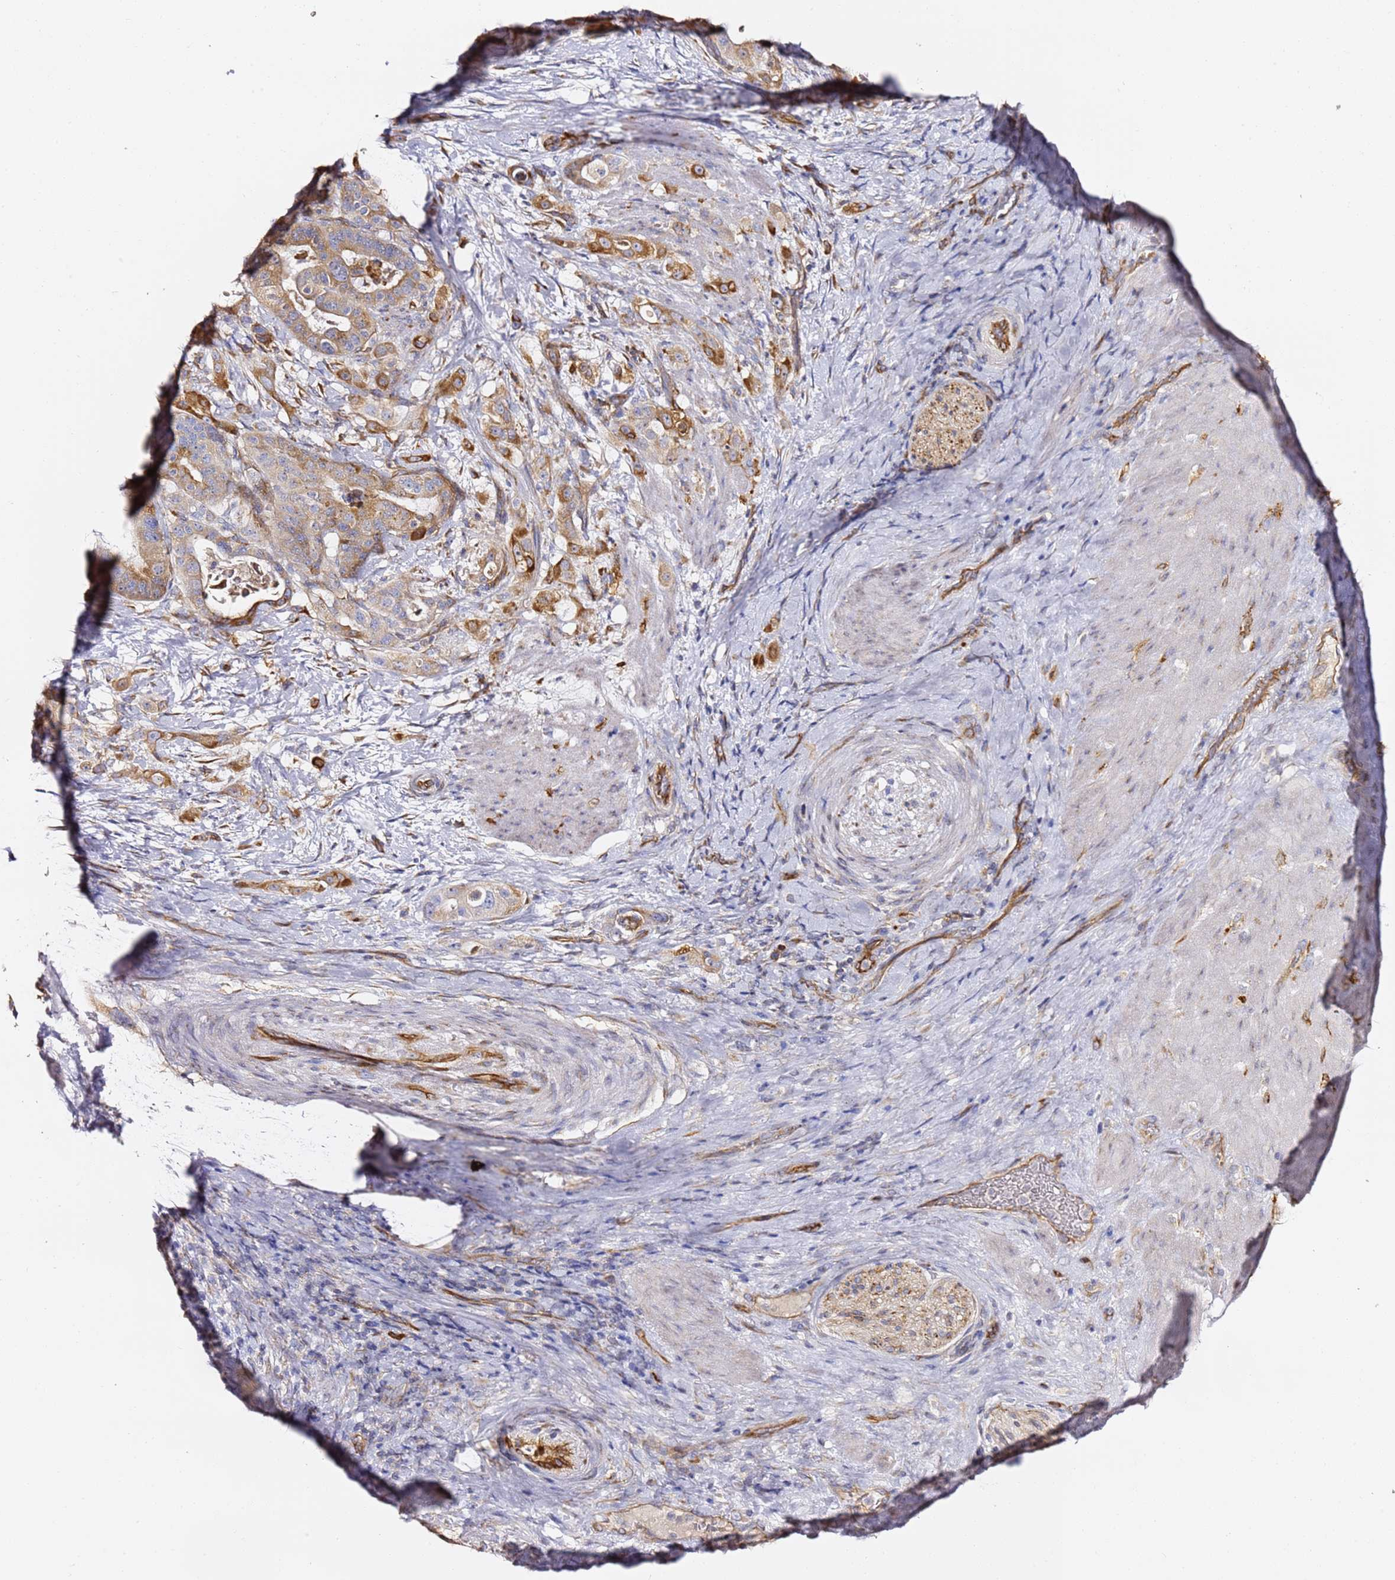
{"staining": {"intensity": "moderate", "quantity": ">75%", "location": "cytoplasmic/membranous"}, "tissue": "stomach cancer", "cell_type": "Tumor cells", "image_type": "cancer", "snomed": [{"axis": "morphology", "description": "Adenocarcinoma, NOS"}, {"axis": "topography", "description": "Stomach"}], "caption": "A medium amount of moderate cytoplasmic/membranous expression is present in approximately >75% of tumor cells in stomach cancer (adenocarcinoma) tissue. The protein is stained brown, and the nuclei are stained in blue (DAB (3,3'-diaminobenzidine) IHC with brightfield microscopy, high magnification).", "gene": "KIF7", "patient": {"sex": "male", "age": 48}}